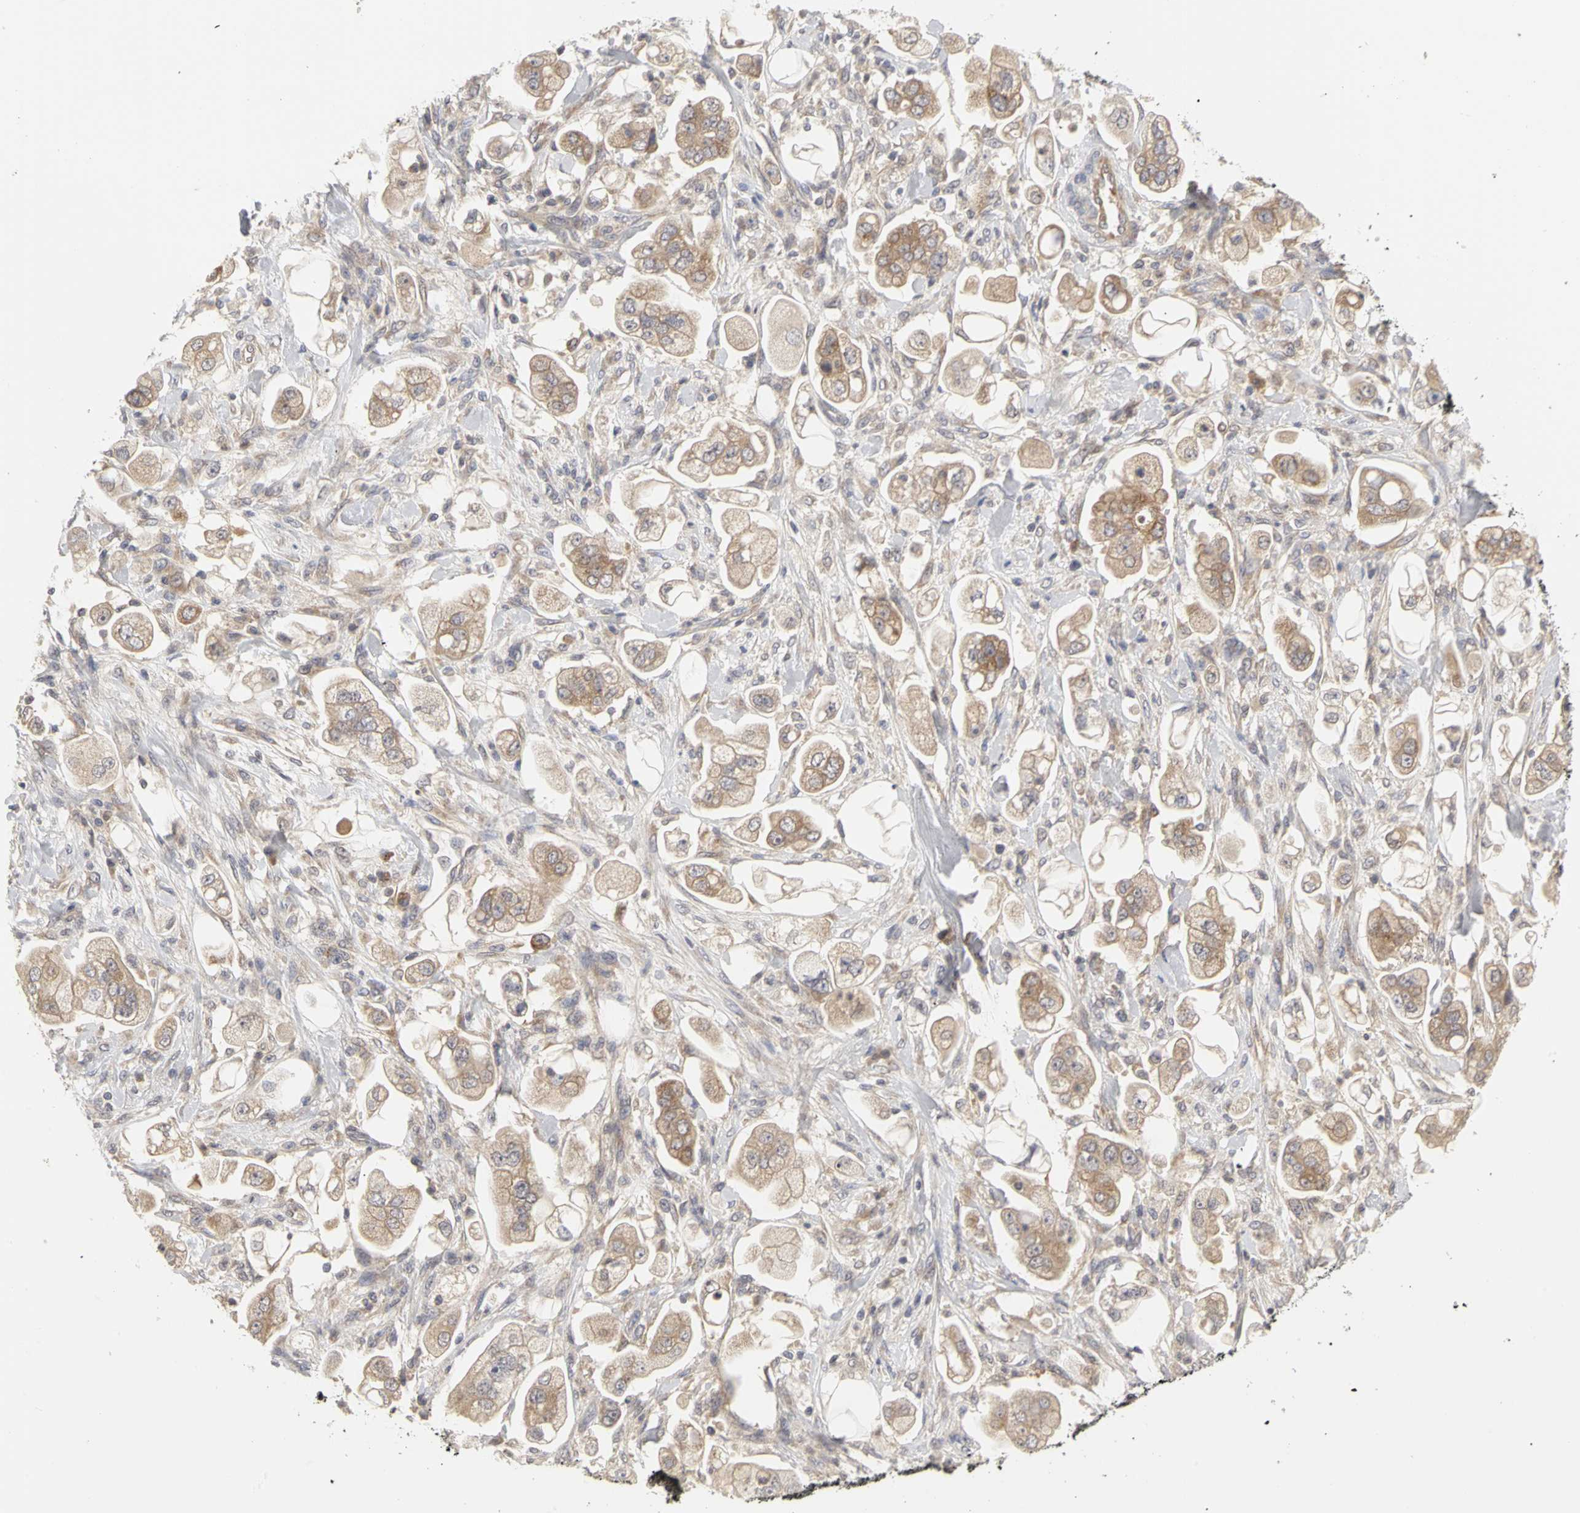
{"staining": {"intensity": "weak", "quantity": ">75%", "location": "cytoplasmic/membranous"}, "tissue": "stomach cancer", "cell_type": "Tumor cells", "image_type": "cancer", "snomed": [{"axis": "morphology", "description": "Adenocarcinoma, NOS"}, {"axis": "topography", "description": "Stomach"}], "caption": "Immunohistochemical staining of human stomach adenocarcinoma exhibits low levels of weak cytoplasmic/membranous positivity in approximately >75% of tumor cells.", "gene": "IRAK1", "patient": {"sex": "male", "age": 62}}